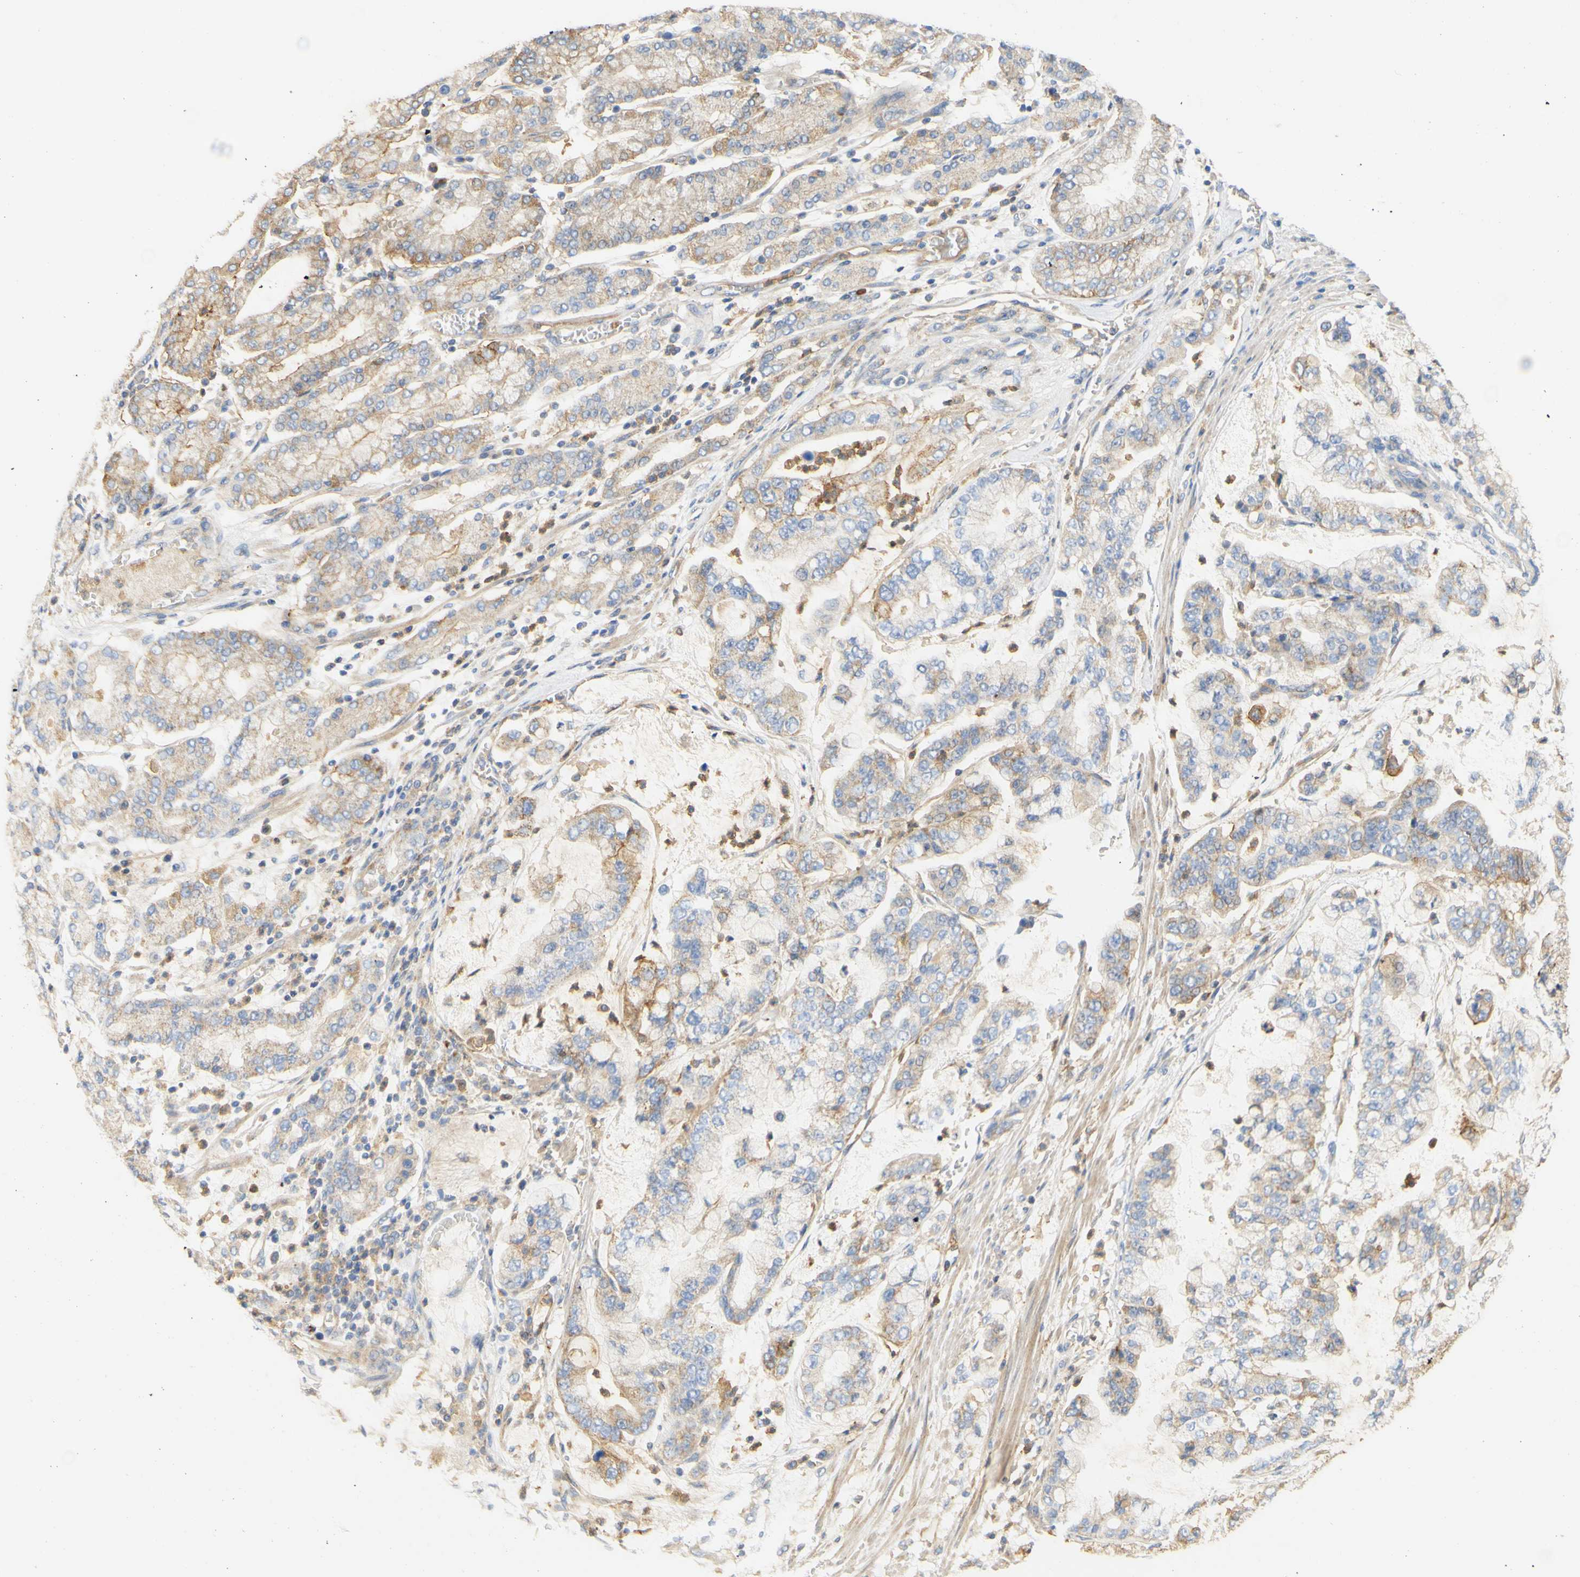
{"staining": {"intensity": "moderate", "quantity": "<25%", "location": "cytoplasmic/membranous"}, "tissue": "stomach cancer", "cell_type": "Tumor cells", "image_type": "cancer", "snomed": [{"axis": "morphology", "description": "Normal tissue, NOS"}, {"axis": "morphology", "description": "Adenocarcinoma, NOS"}, {"axis": "topography", "description": "Stomach, upper"}, {"axis": "topography", "description": "Stomach"}], "caption": "Immunohistochemistry (DAB (3,3'-diaminobenzidine)) staining of stomach cancer shows moderate cytoplasmic/membranous protein positivity in approximately <25% of tumor cells. (Brightfield microscopy of DAB IHC at high magnification).", "gene": "PCDH7", "patient": {"sex": "male", "age": 76}}